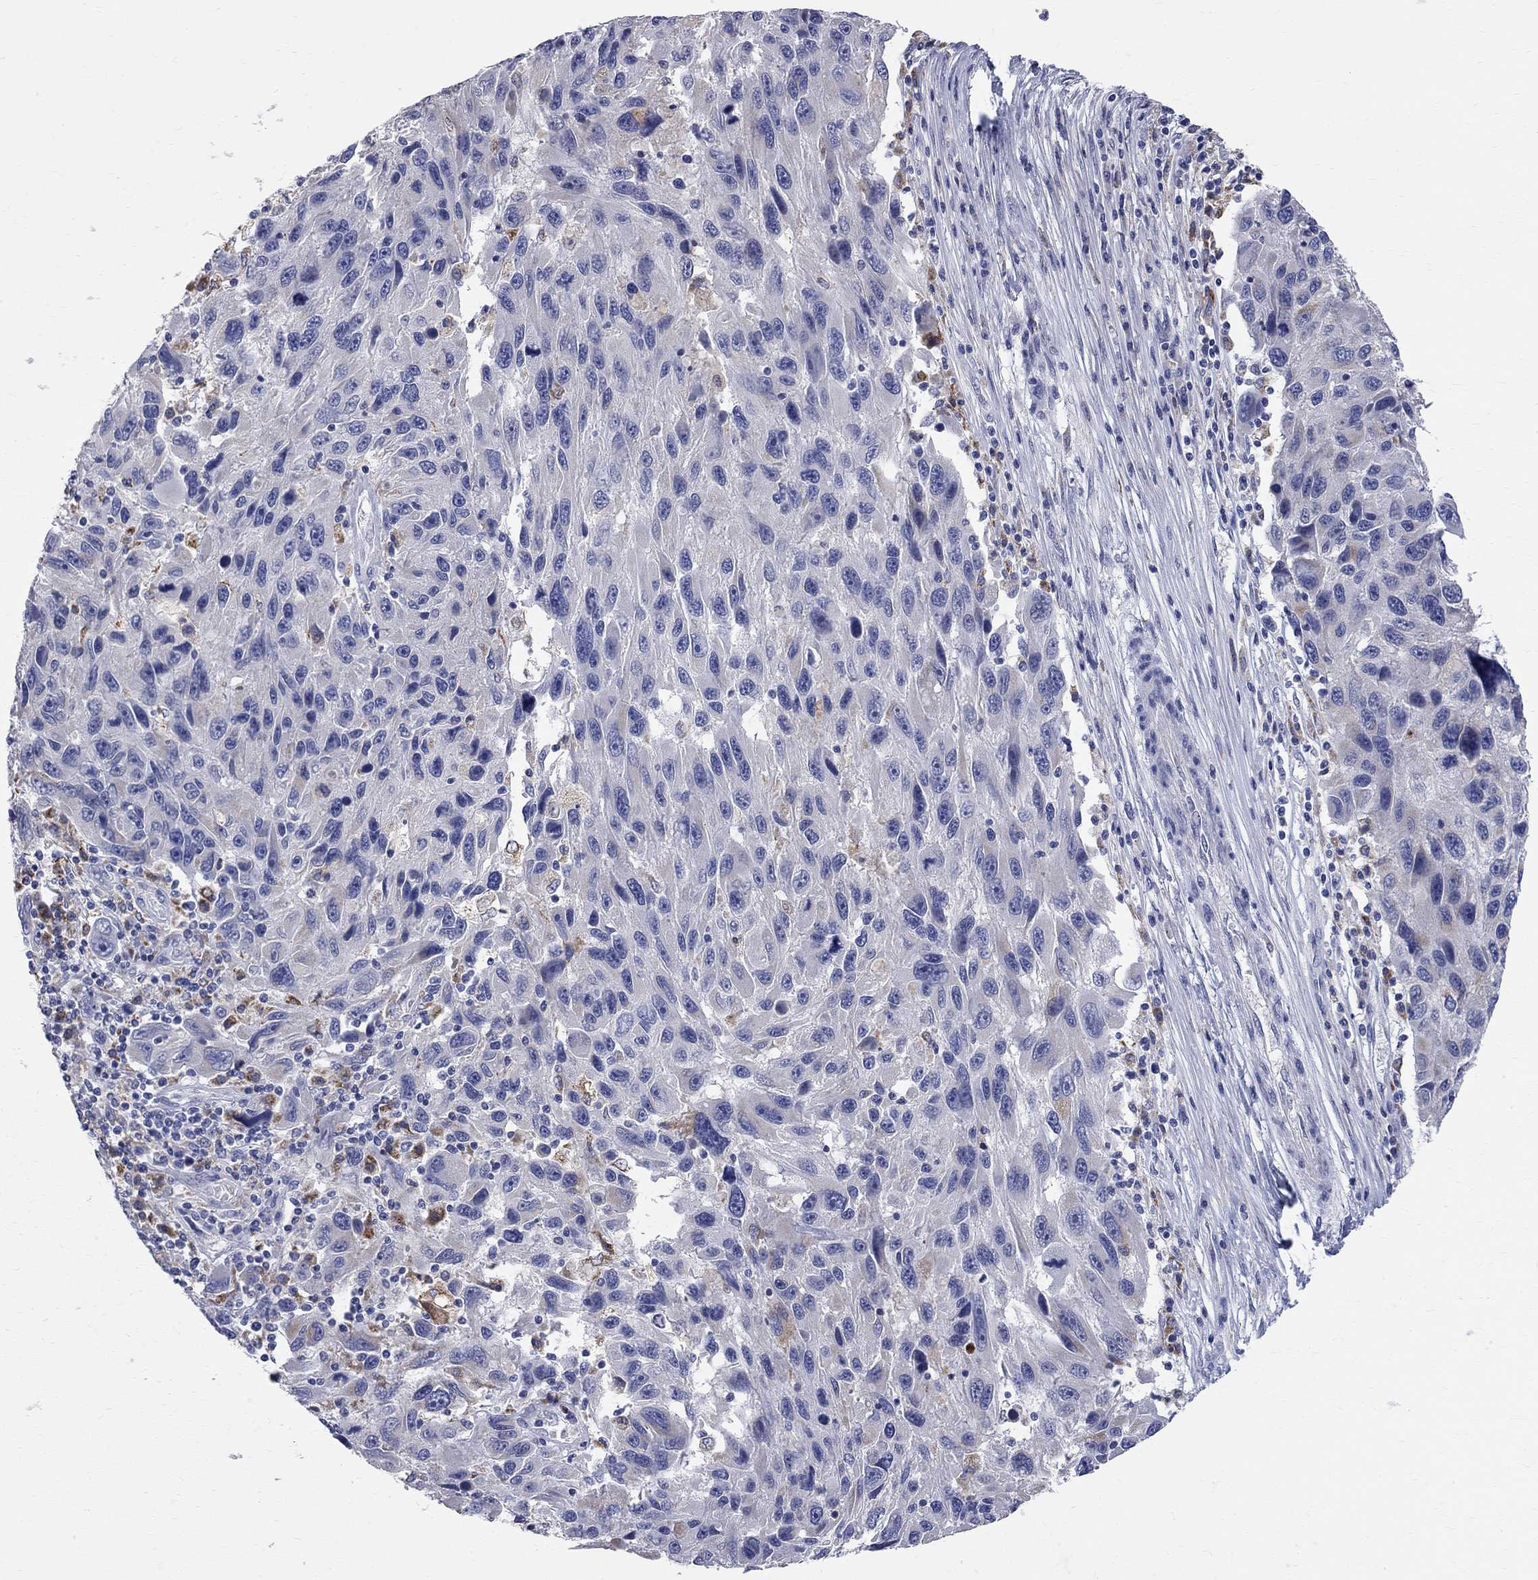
{"staining": {"intensity": "moderate", "quantity": "<25%", "location": "cytoplasmic/membranous"}, "tissue": "melanoma", "cell_type": "Tumor cells", "image_type": "cancer", "snomed": [{"axis": "morphology", "description": "Malignant melanoma, NOS"}, {"axis": "topography", "description": "Skin"}], "caption": "Tumor cells display low levels of moderate cytoplasmic/membranous expression in about <25% of cells in human melanoma. Using DAB (brown) and hematoxylin (blue) stains, captured at high magnification using brightfield microscopy.", "gene": "ACSL1", "patient": {"sex": "male", "age": 53}}